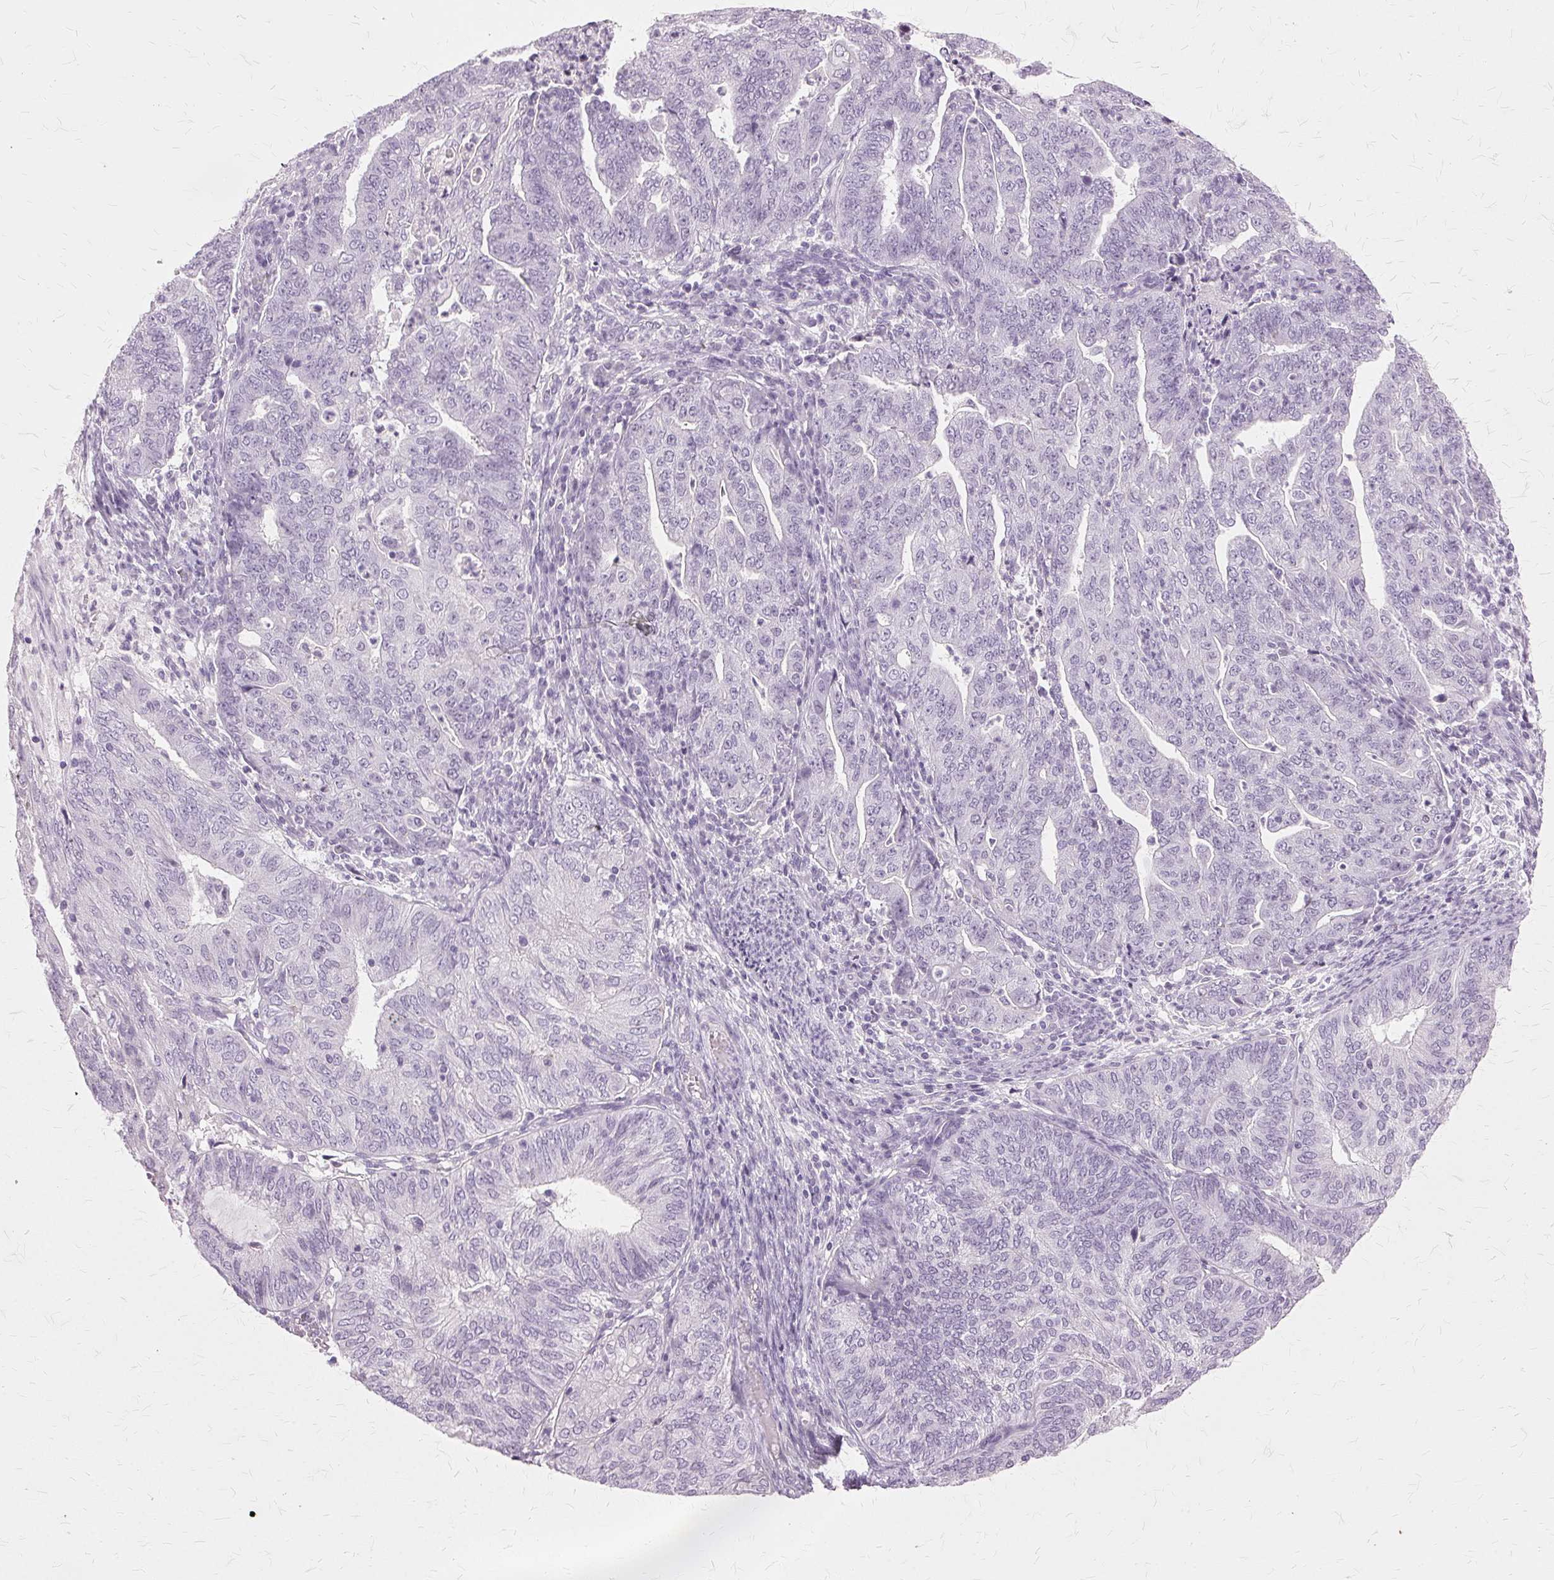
{"staining": {"intensity": "negative", "quantity": "none", "location": "none"}, "tissue": "endometrial cancer", "cell_type": "Tumor cells", "image_type": "cancer", "snomed": [{"axis": "morphology", "description": "Adenocarcinoma, NOS"}, {"axis": "topography", "description": "Endometrium"}], "caption": "Endometrial cancer stained for a protein using immunohistochemistry exhibits no expression tumor cells.", "gene": "SLC45A3", "patient": {"sex": "female", "age": 82}}